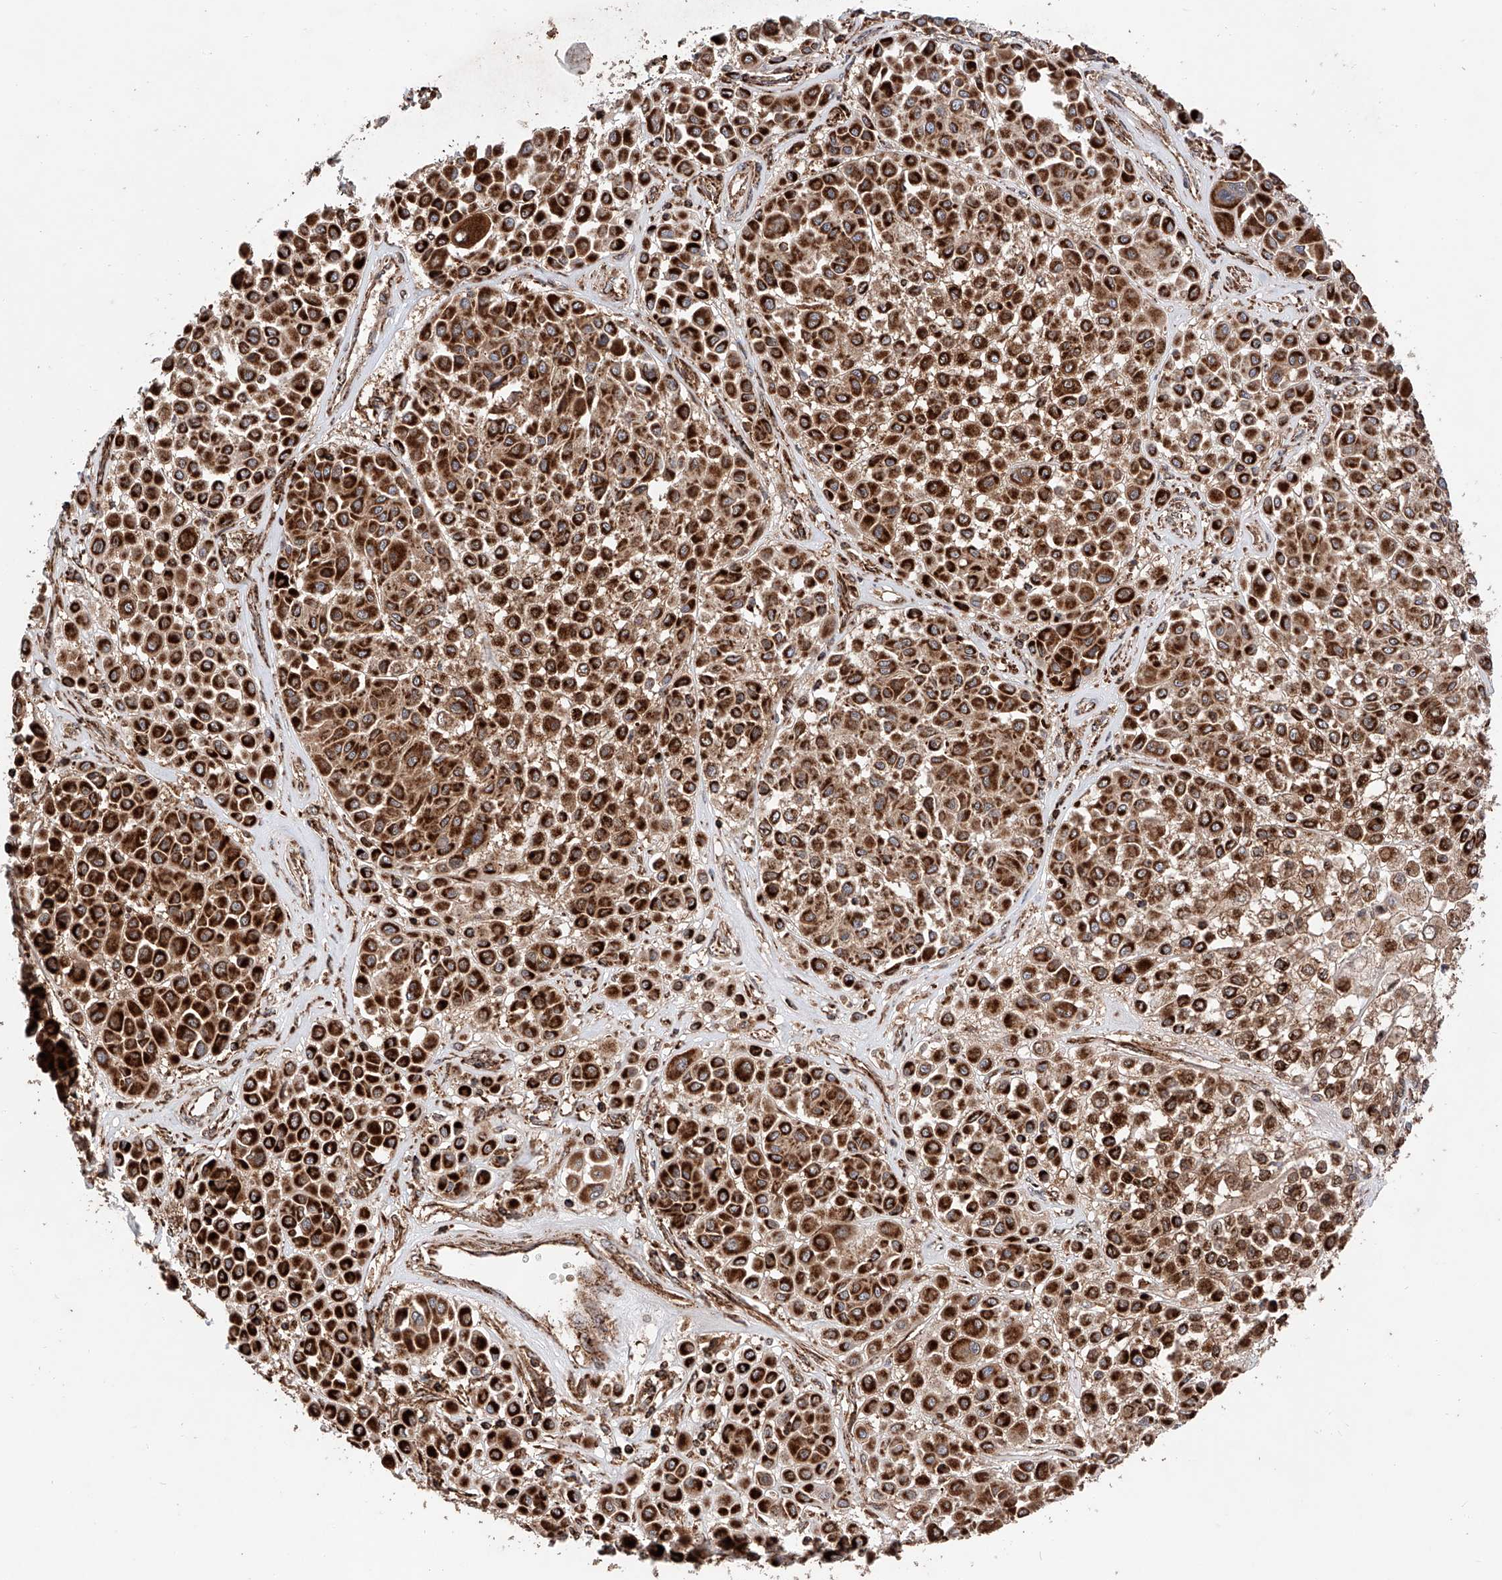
{"staining": {"intensity": "strong", "quantity": ">75%", "location": "cytoplasmic/membranous"}, "tissue": "melanoma", "cell_type": "Tumor cells", "image_type": "cancer", "snomed": [{"axis": "morphology", "description": "Malignant melanoma, Metastatic site"}, {"axis": "topography", "description": "Soft tissue"}], "caption": "The photomicrograph demonstrates immunohistochemical staining of malignant melanoma (metastatic site). There is strong cytoplasmic/membranous staining is seen in approximately >75% of tumor cells. (Stains: DAB in brown, nuclei in blue, Microscopy: brightfield microscopy at high magnification).", "gene": "PISD", "patient": {"sex": "male", "age": 41}}